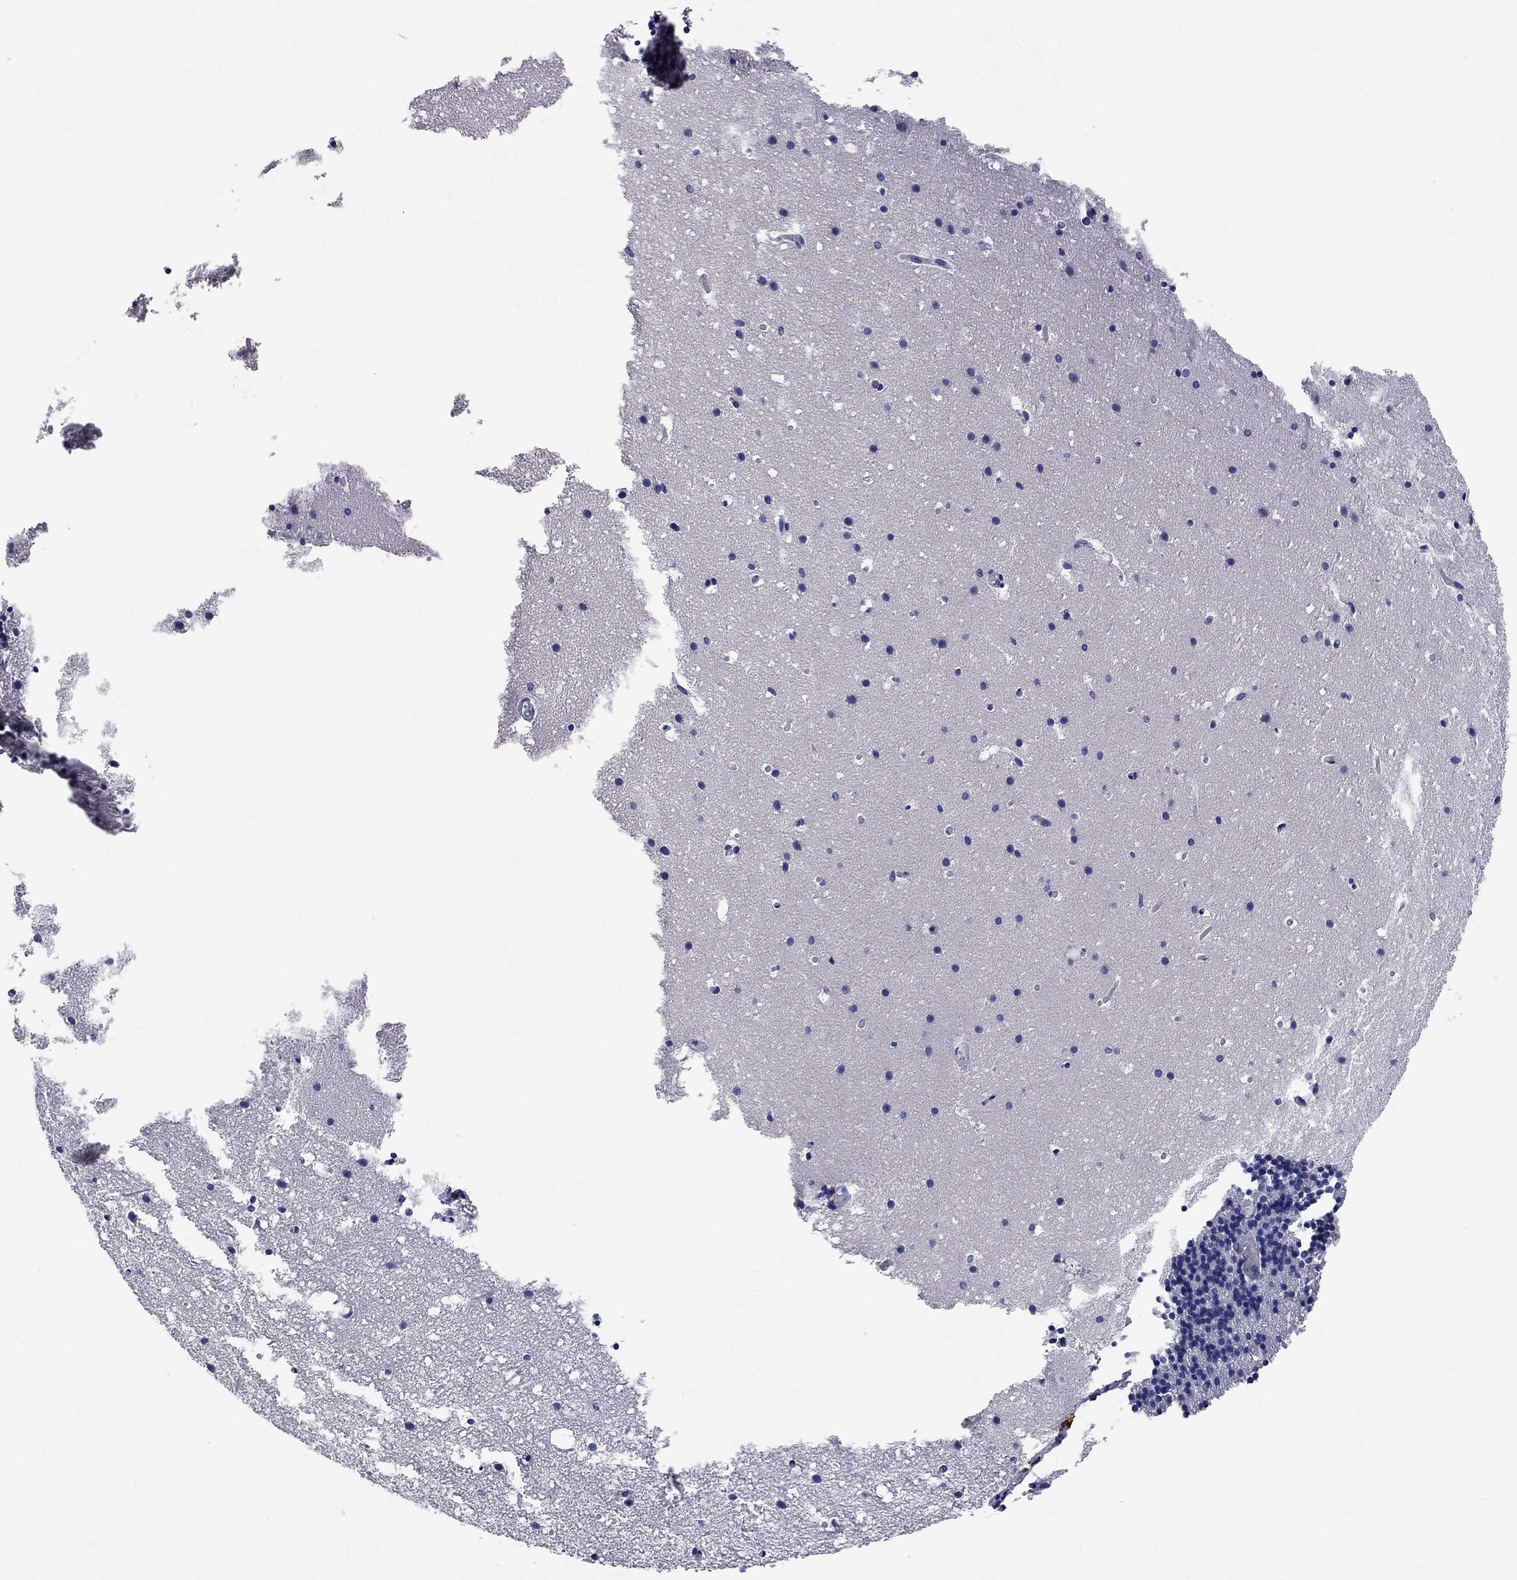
{"staining": {"intensity": "negative", "quantity": "none", "location": "none"}, "tissue": "cerebellum", "cell_type": "Cells in granular layer", "image_type": "normal", "snomed": [{"axis": "morphology", "description": "Normal tissue, NOS"}, {"axis": "topography", "description": "Cerebellum"}], "caption": "Immunohistochemistry of unremarkable human cerebellum reveals no staining in cells in granular layer.", "gene": "MMP13", "patient": {"sex": "male", "age": 37}}